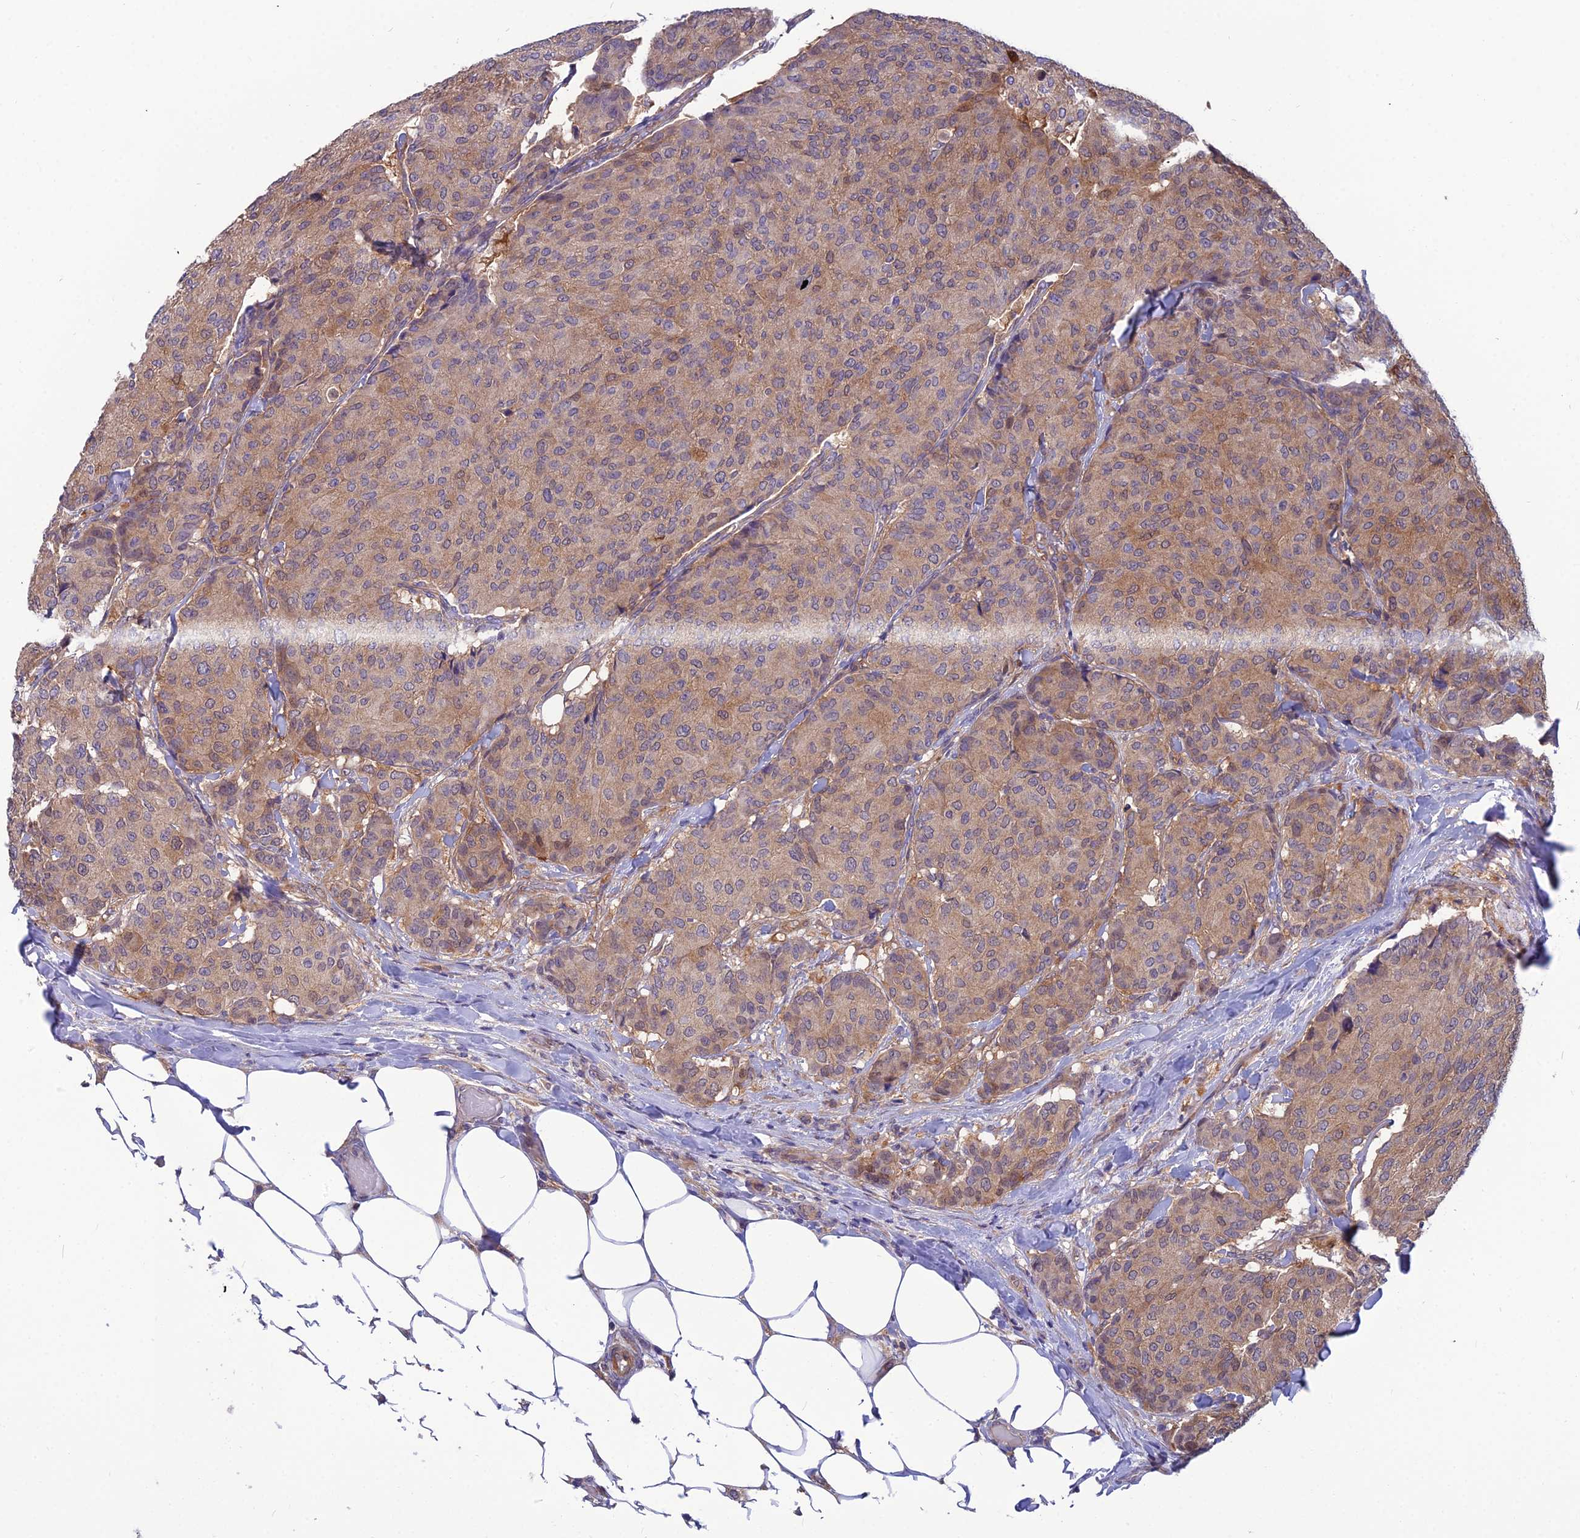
{"staining": {"intensity": "weak", "quantity": ">75%", "location": "cytoplasmic/membranous"}, "tissue": "breast cancer", "cell_type": "Tumor cells", "image_type": "cancer", "snomed": [{"axis": "morphology", "description": "Duct carcinoma"}, {"axis": "topography", "description": "Breast"}], "caption": "There is low levels of weak cytoplasmic/membranous expression in tumor cells of breast intraductal carcinoma, as demonstrated by immunohistochemical staining (brown color).", "gene": "MVD", "patient": {"sex": "female", "age": 75}}